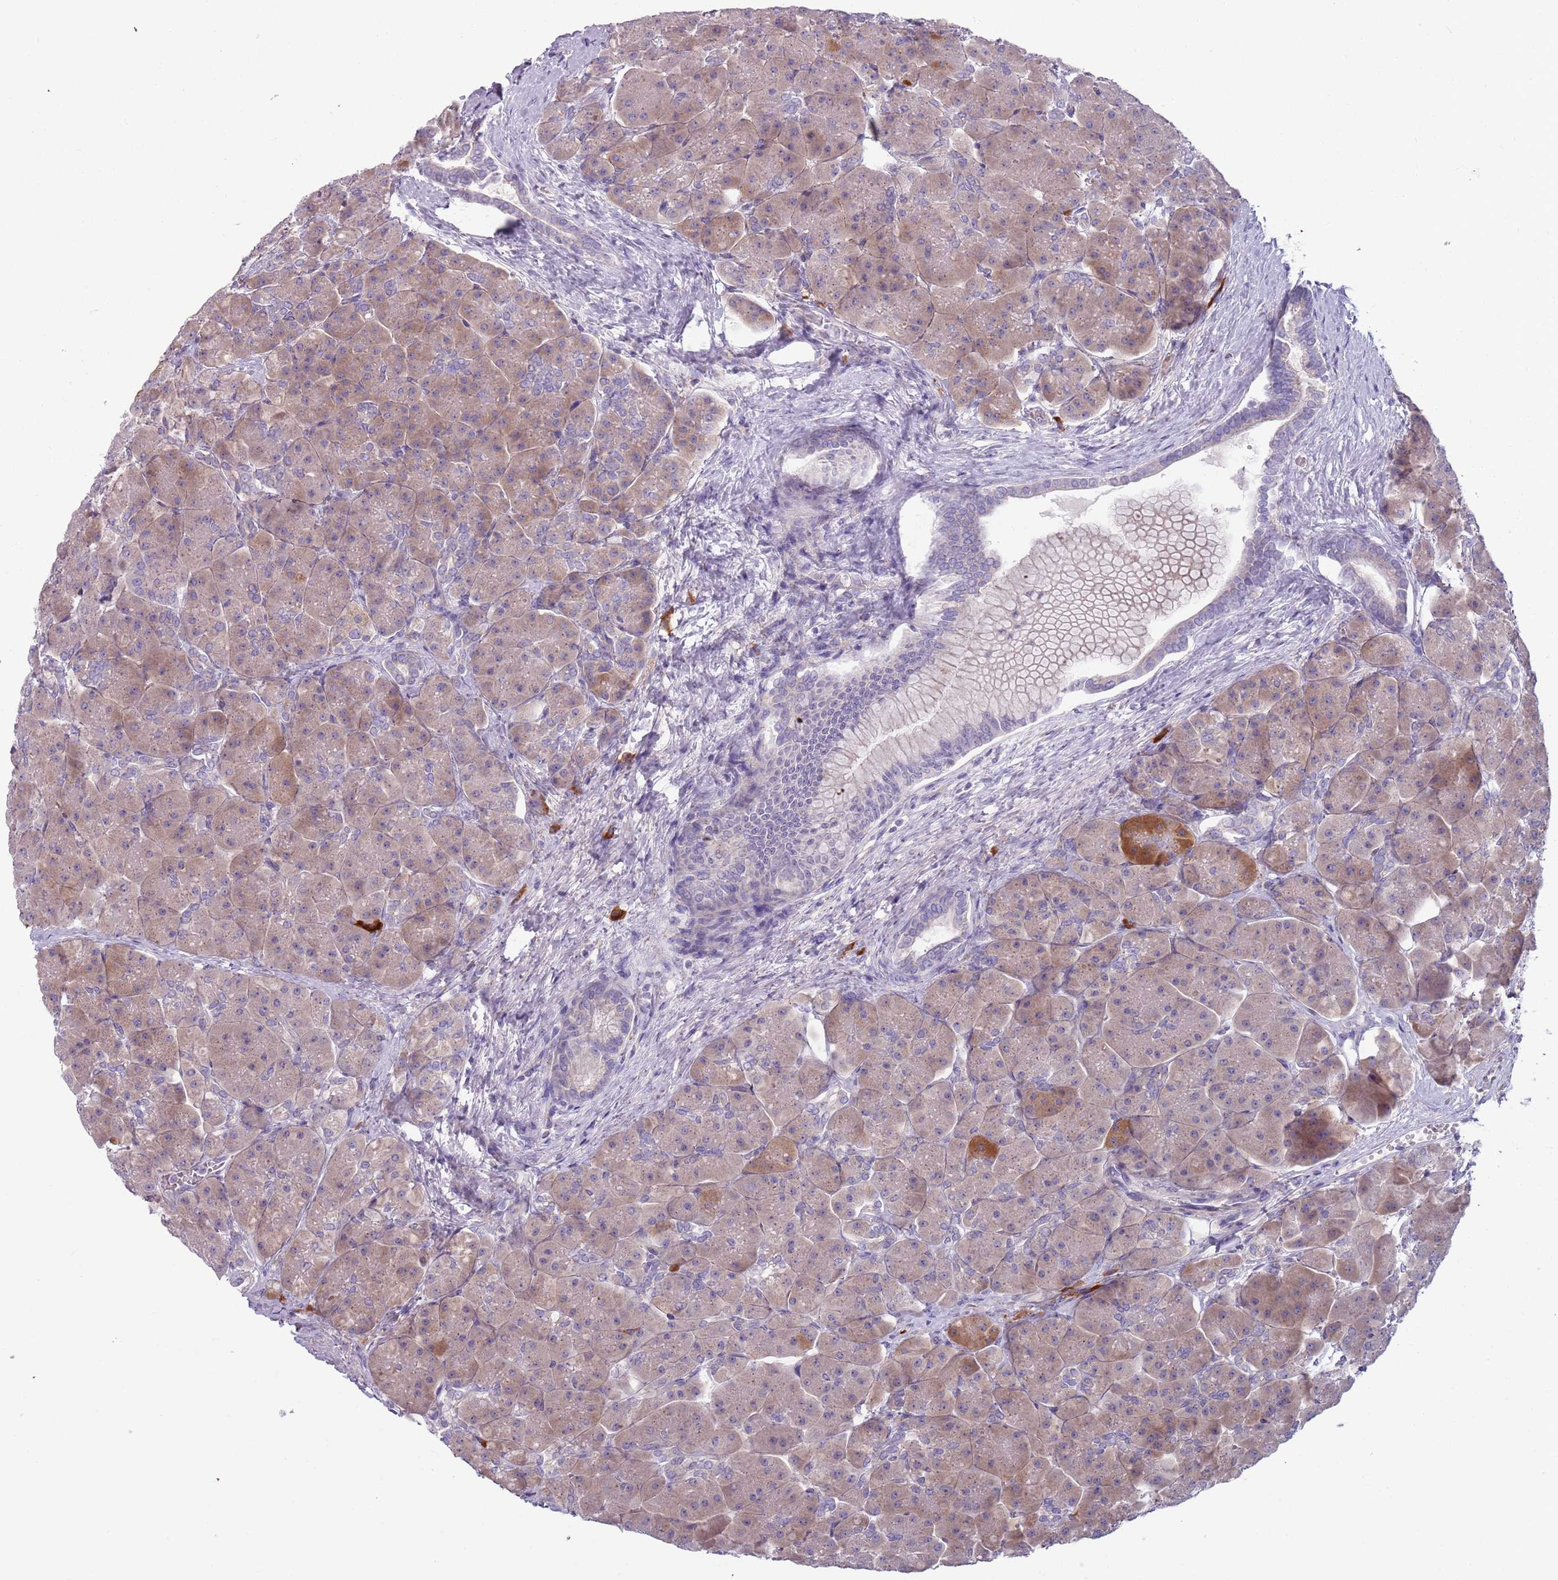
{"staining": {"intensity": "strong", "quantity": "<25%", "location": "cytoplasmic/membranous"}, "tissue": "pancreas", "cell_type": "Exocrine glandular cells", "image_type": "normal", "snomed": [{"axis": "morphology", "description": "Normal tissue, NOS"}, {"axis": "topography", "description": "Pancreas"}], "caption": "Pancreas stained with DAB IHC demonstrates medium levels of strong cytoplasmic/membranous staining in about <25% of exocrine glandular cells.", "gene": "LTB", "patient": {"sex": "male", "age": 66}}